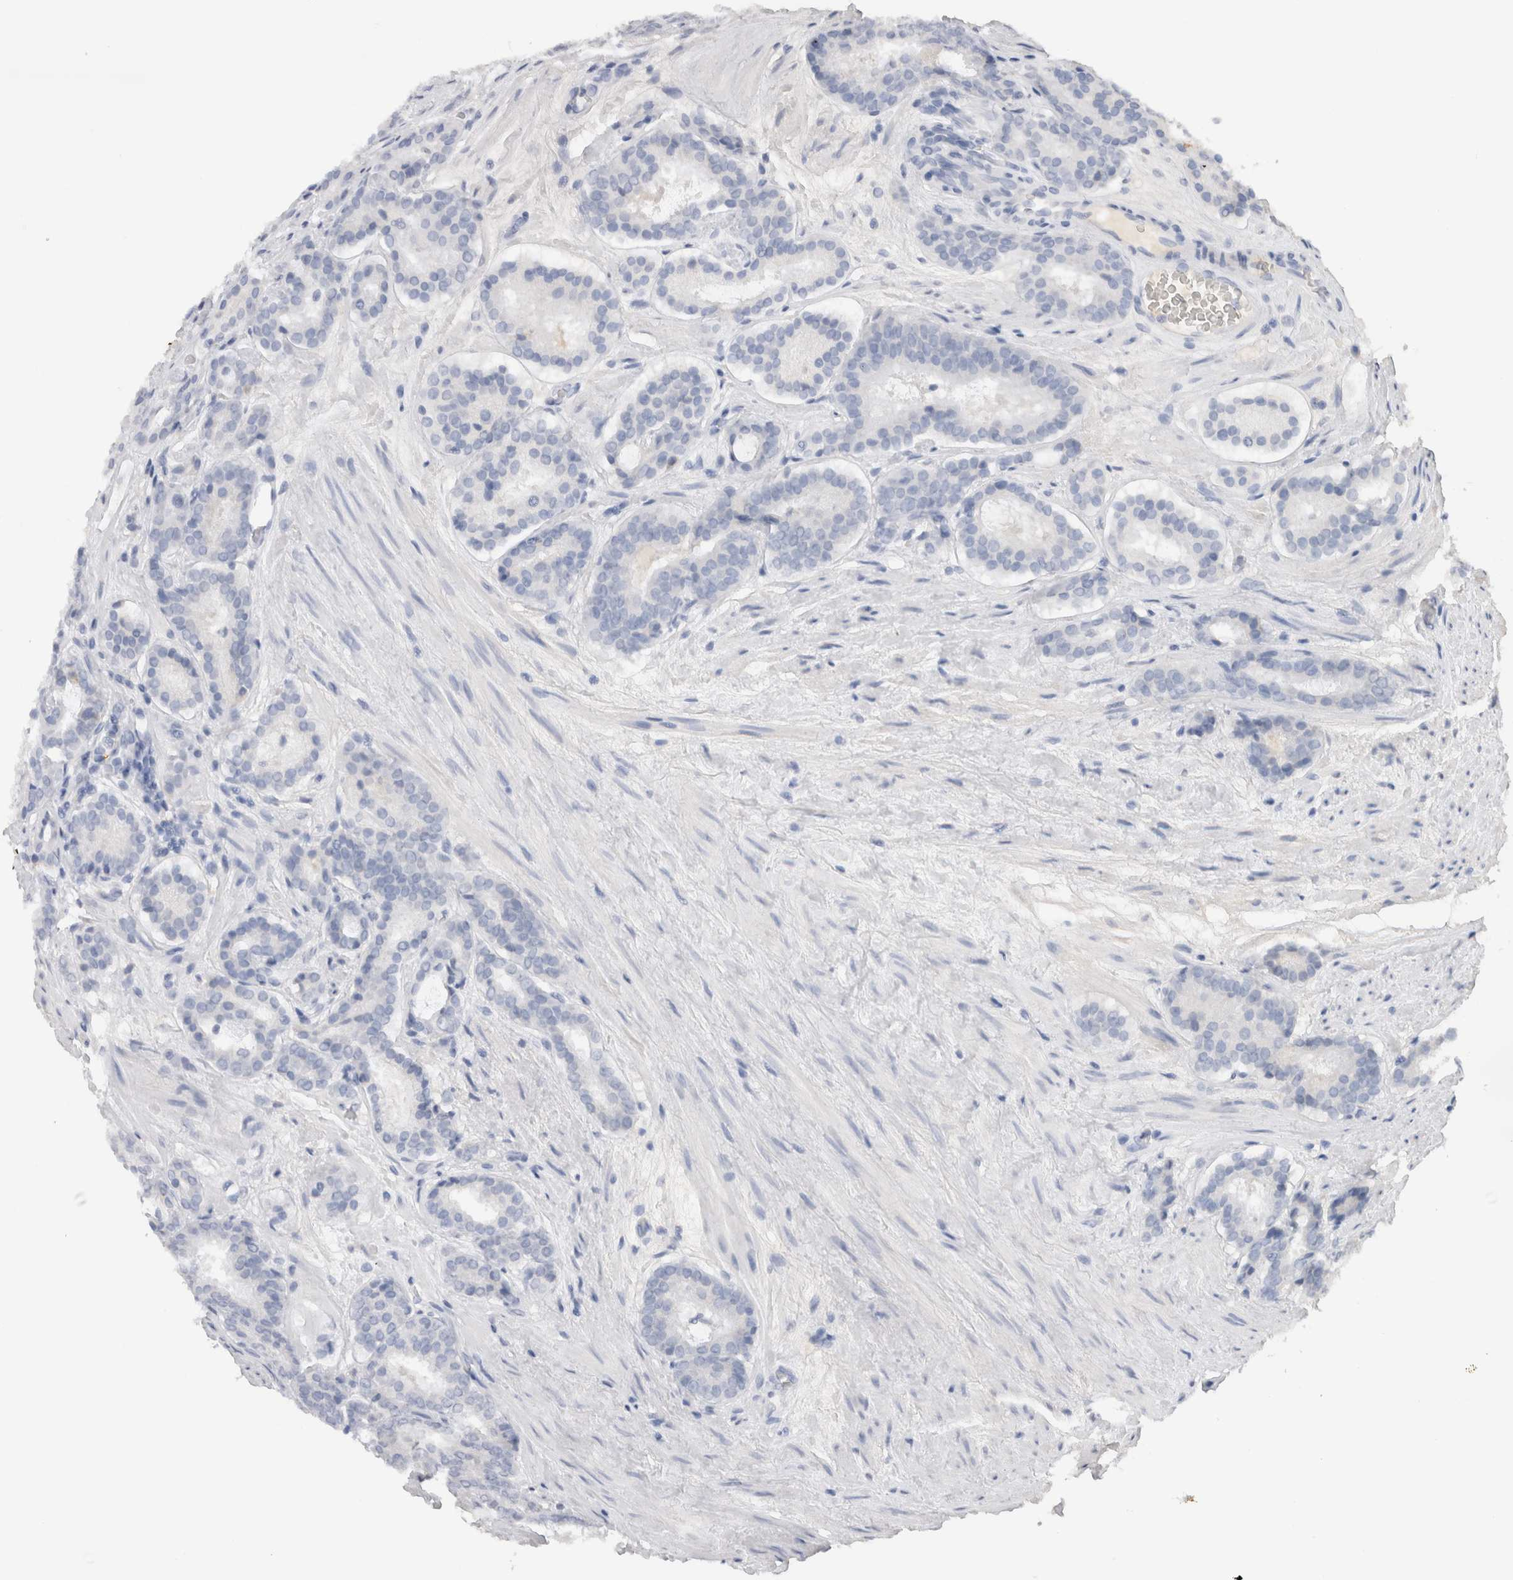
{"staining": {"intensity": "negative", "quantity": "none", "location": "none"}, "tissue": "prostate cancer", "cell_type": "Tumor cells", "image_type": "cancer", "snomed": [{"axis": "morphology", "description": "Adenocarcinoma, Low grade"}, {"axis": "topography", "description": "Prostate"}], "caption": "Immunohistochemistry image of neoplastic tissue: prostate cancer (adenocarcinoma (low-grade)) stained with DAB (3,3'-diaminobenzidine) exhibits no significant protein staining in tumor cells.", "gene": "LAMP3", "patient": {"sex": "male", "age": 69}}